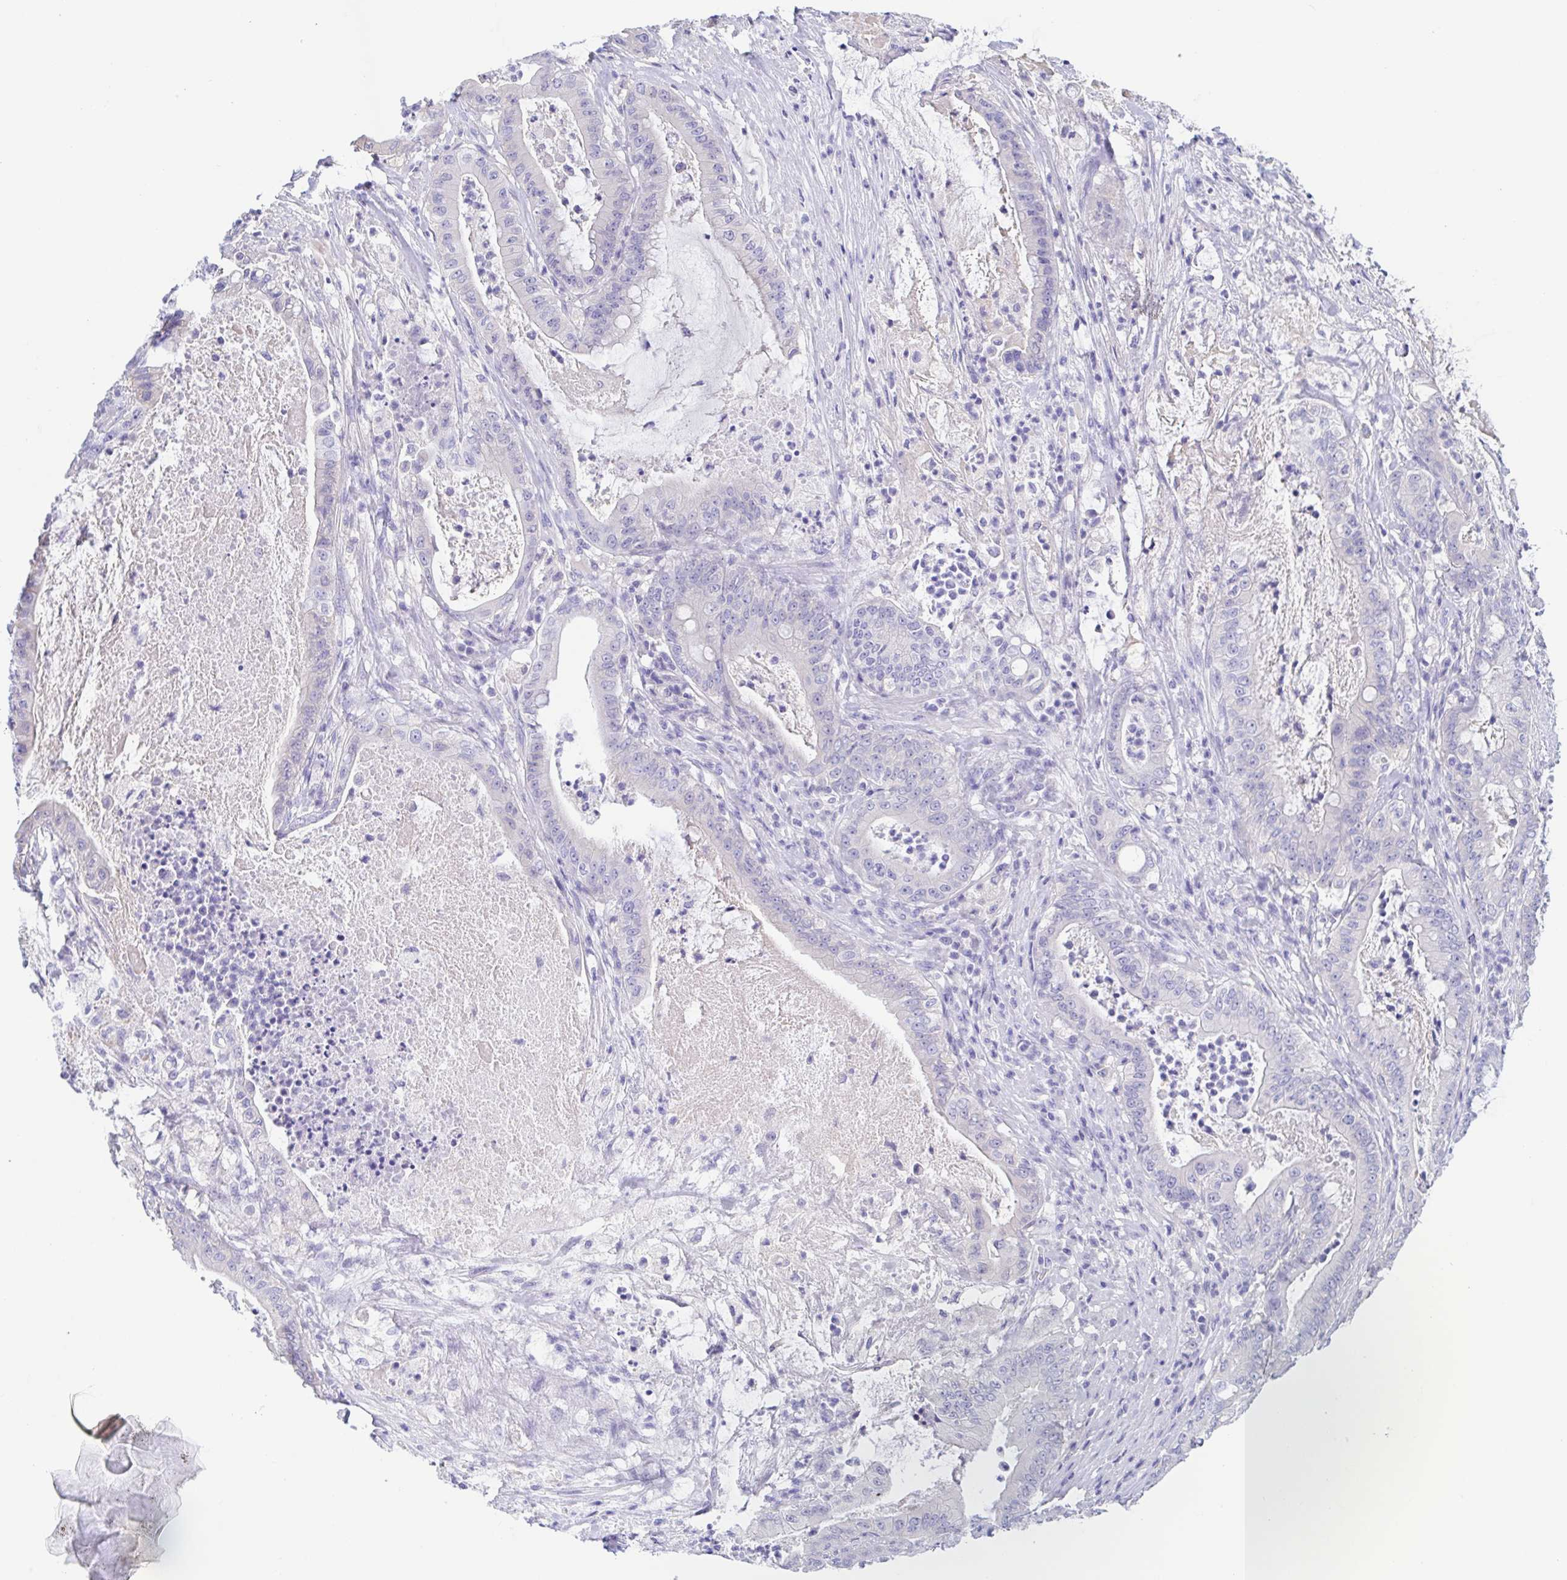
{"staining": {"intensity": "negative", "quantity": "none", "location": "none"}, "tissue": "pancreatic cancer", "cell_type": "Tumor cells", "image_type": "cancer", "snomed": [{"axis": "morphology", "description": "Adenocarcinoma, NOS"}, {"axis": "topography", "description": "Pancreas"}], "caption": "Pancreatic adenocarcinoma stained for a protein using immunohistochemistry reveals no expression tumor cells.", "gene": "TREH", "patient": {"sex": "male", "age": 71}}